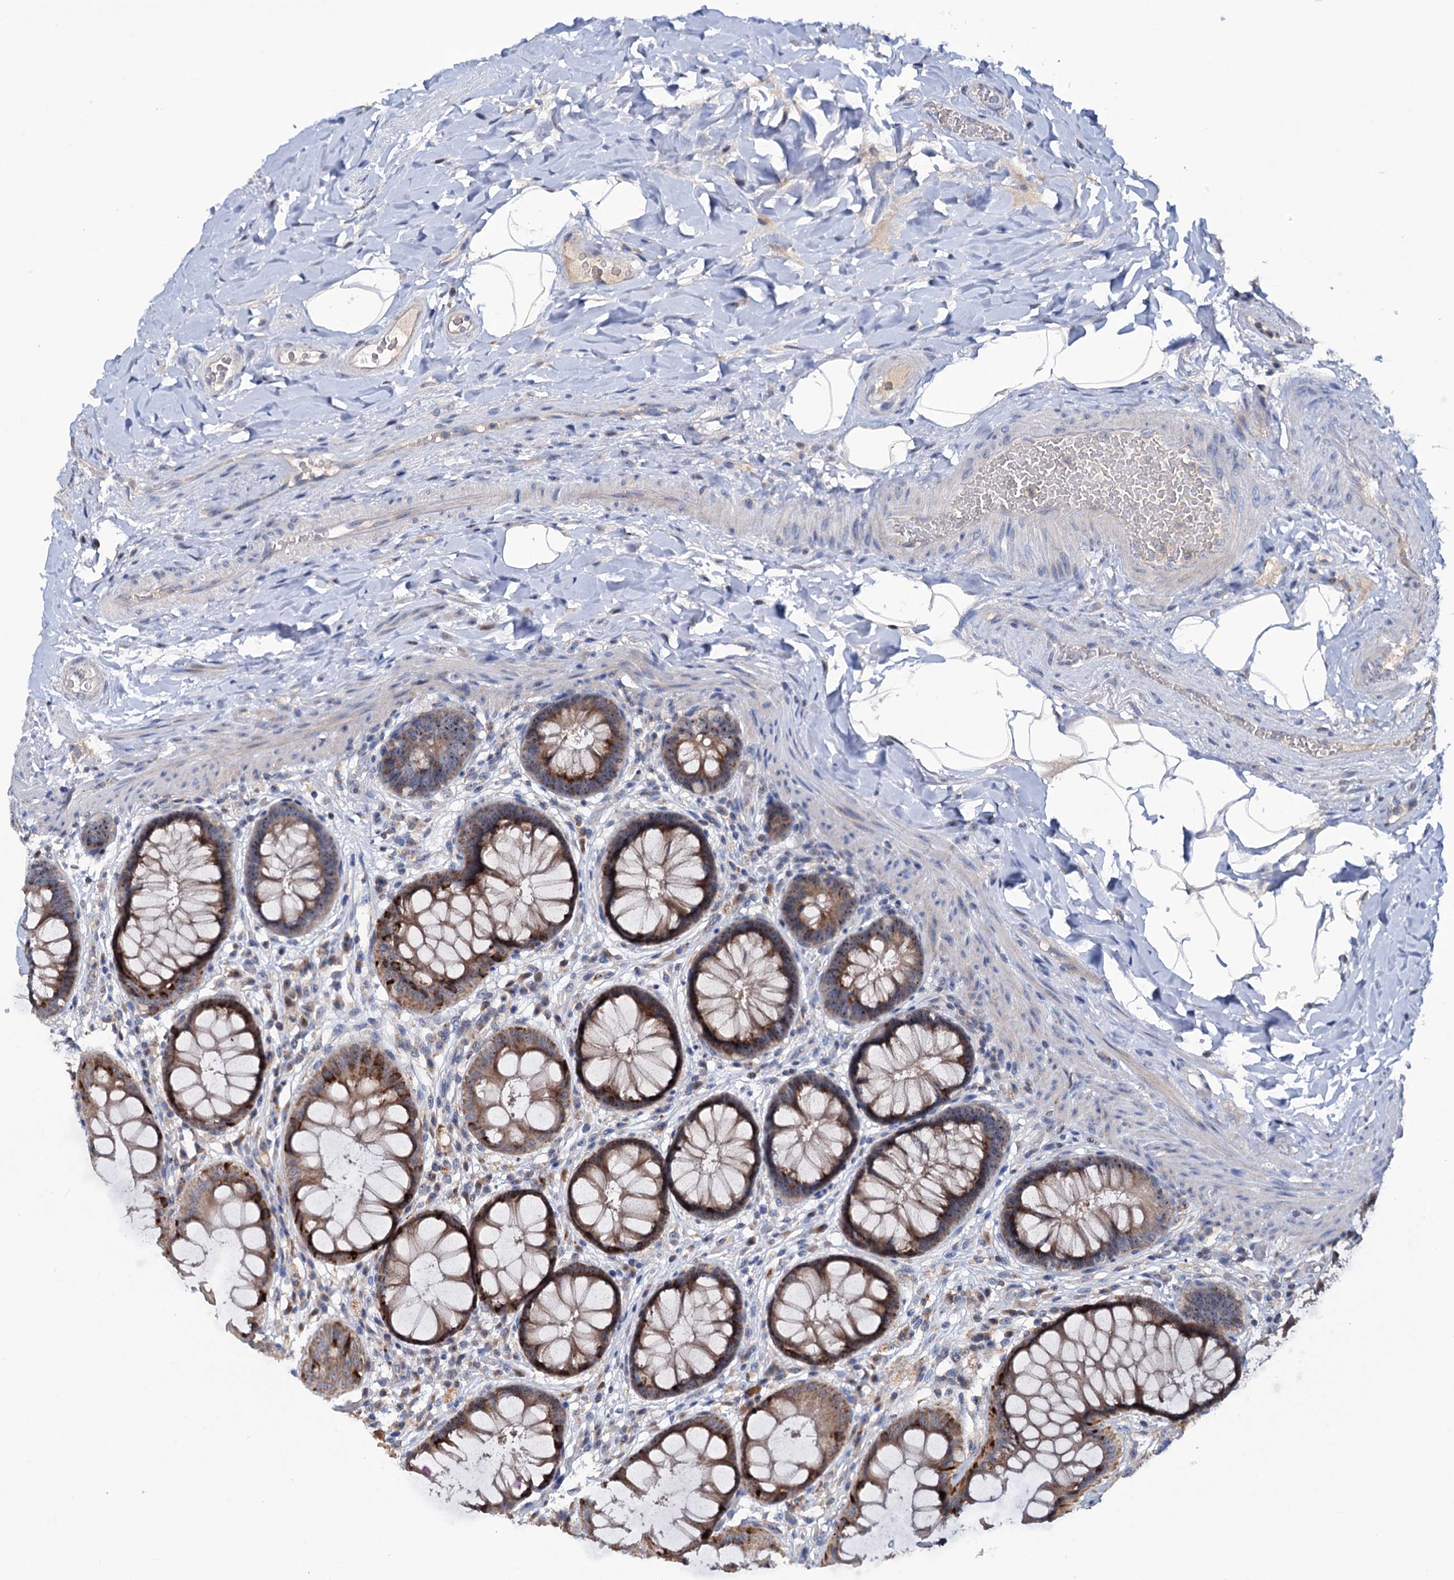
{"staining": {"intensity": "moderate", "quantity": ">75%", "location": "cytoplasmic/membranous"}, "tissue": "rectum", "cell_type": "Glandular cells", "image_type": "normal", "snomed": [{"axis": "morphology", "description": "Normal tissue, NOS"}, {"axis": "topography", "description": "Rectum"}], "caption": "This histopathology image reveals immunohistochemistry (IHC) staining of unremarkable human rectum, with medium moderate cytoplasmic/membranous positivity in approximately >75% of glandular cells.", "gene": "HTR3B", "patient": {"sex": "female", "age": 46}}